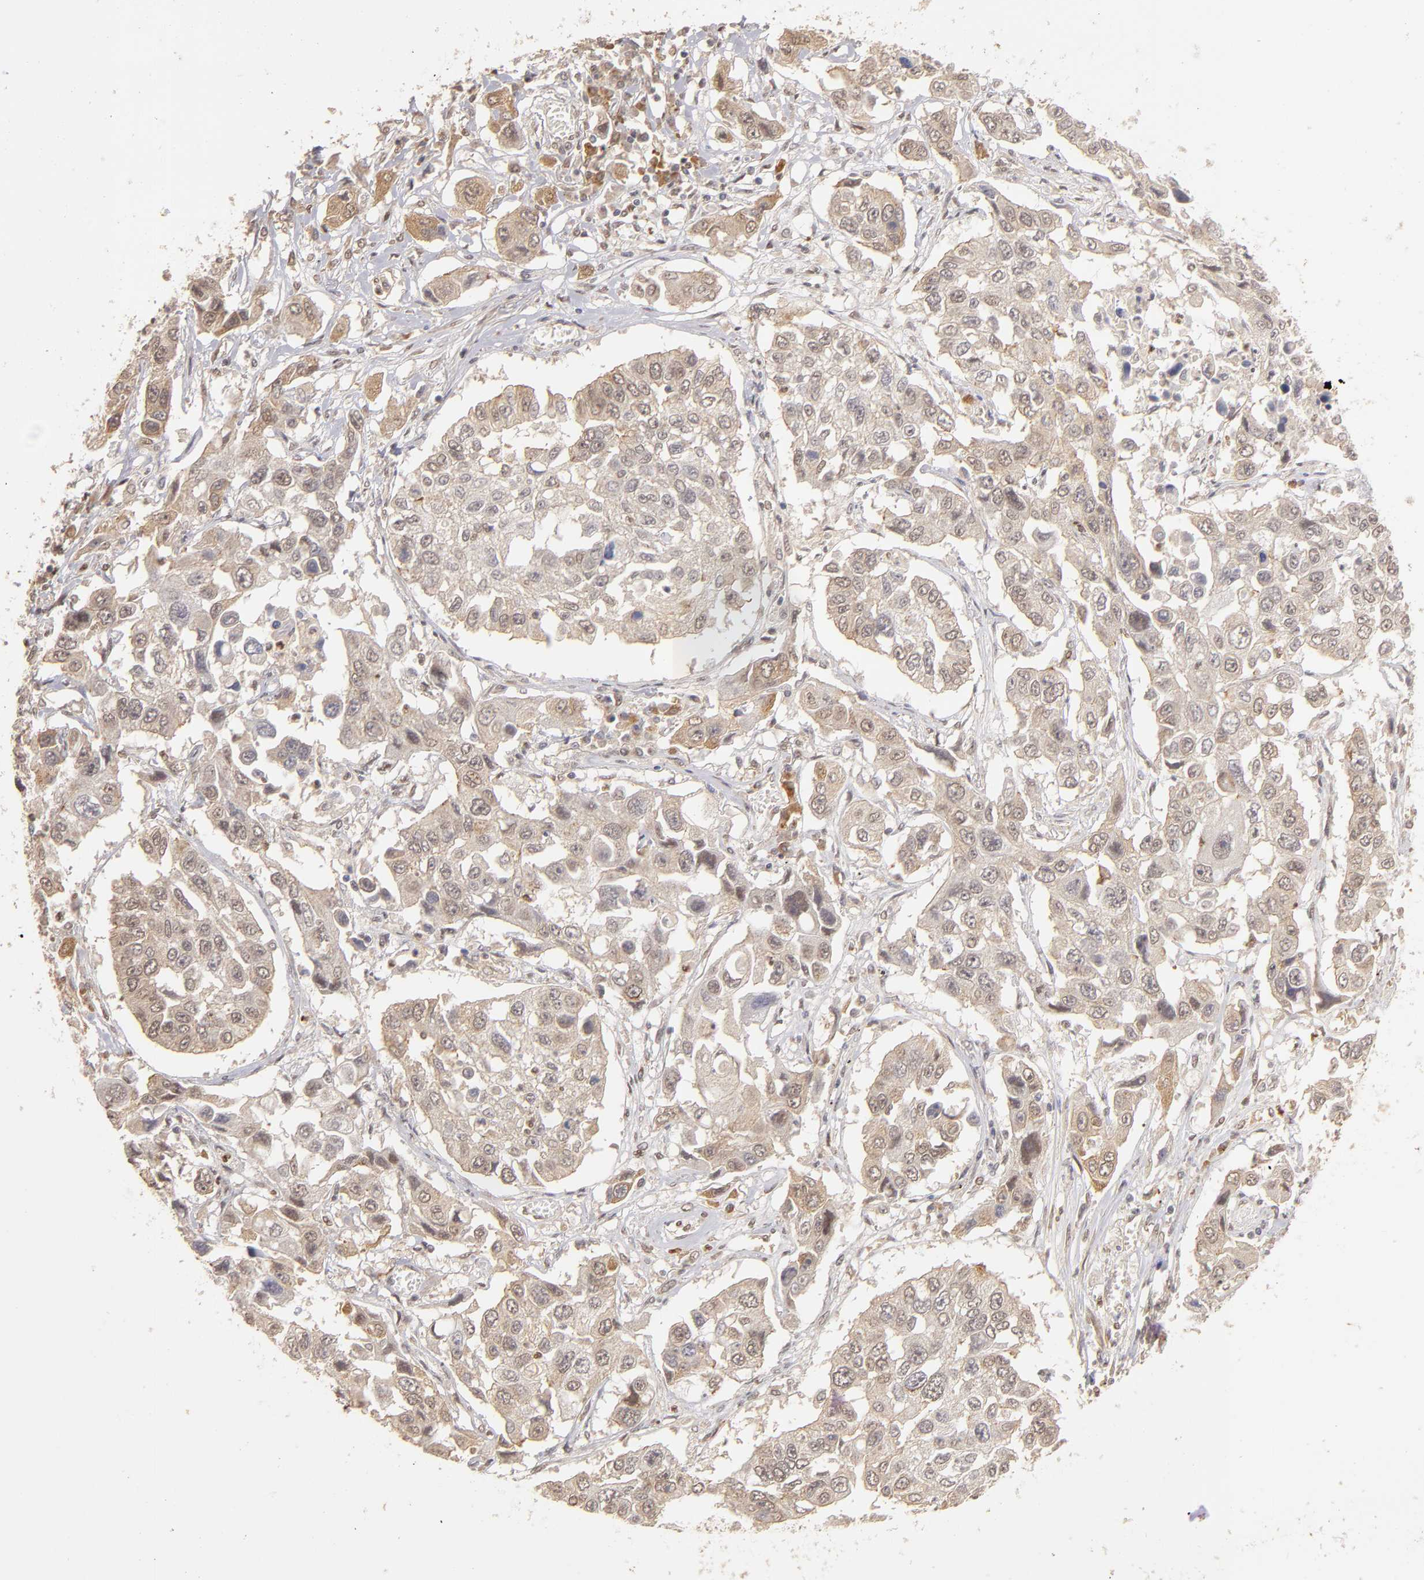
{"staining": {"intensity": "weak", "quantity": ">75%", "location": "cytoplasmic/membranous"}, "tissue": "lung cancer", "cell_type": "Tumor cells", "image_type": "cancer", "snomed": [{"axis": "morphology", "description": "Squamous cell carcinoma, NOS"}, {"axis": "topography", "description": "Lung"}], "caption": "High-power microscopy captured an immunohistochemistry histopathology image of lung cancer, revealing weak cytoplasmic/membranous expression in approximately >75% of tumor cells. Ihc stains the protein in brown and the nuclei are stained blue.", "gene": "NFE2", "patient": {"sex": "male", "age": 71}}